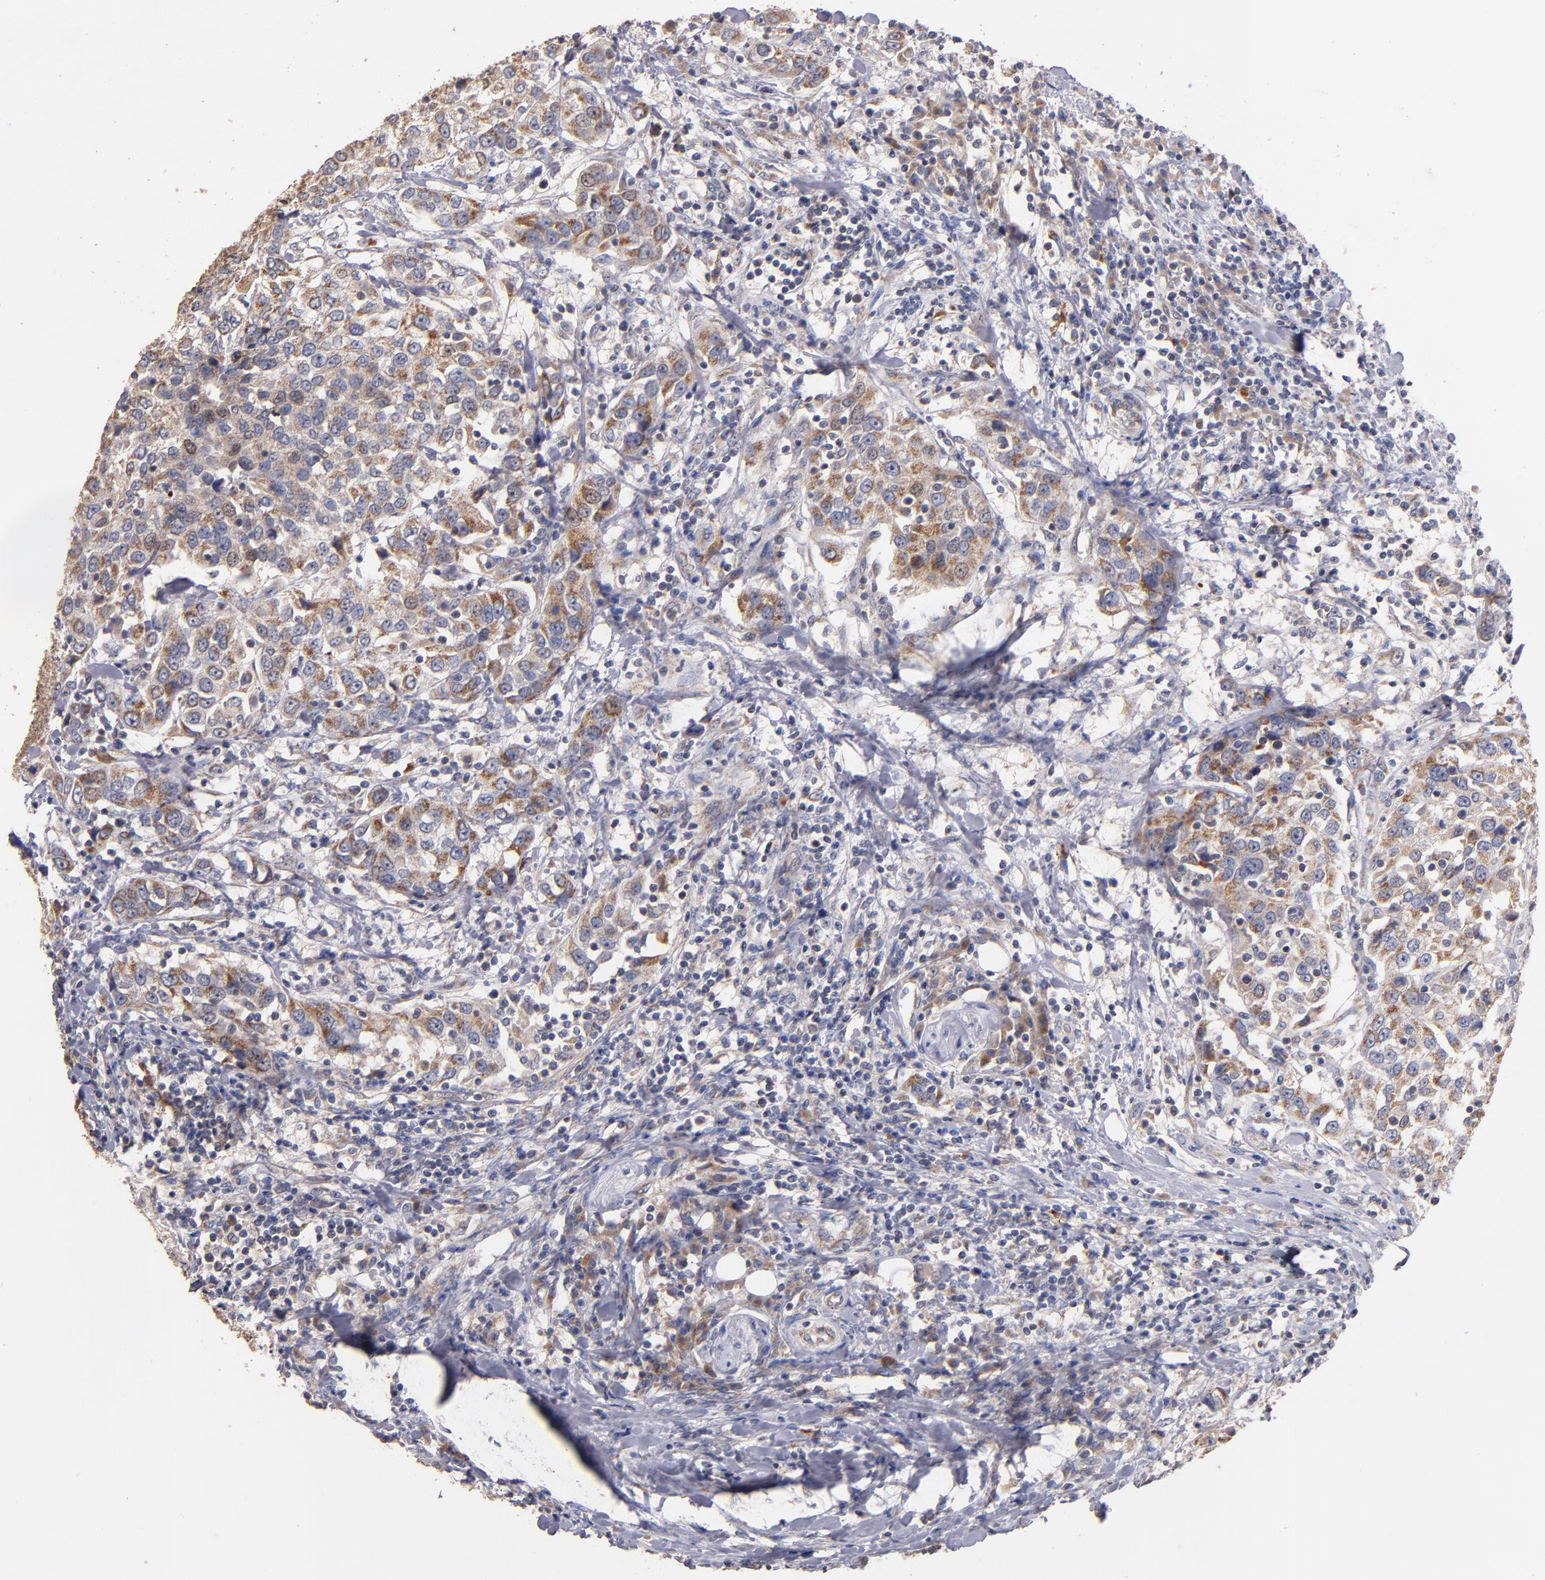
{"staining": {"intensity": "weak", "quantity": ">75%", "location": "cytoplasmic/membranous"}, "tissue": "urothelial cancer", "cell_type": "Tumor cells", "image_type": "cancer", "snomed": [{"axis": "morphology", "description": "Urothelial carcinoma, High grade"}, {"axis": "topography", "description": "Urinary bladder"}], "caption": "Urothelial carcinoma (high-grade) tissue displays weak cytoplasmic/membranous expression in approximately >75% of tumor cells (DAB (3,3'-diaminobenzidine) = brown stain, brightfield microscopy at high magnification).", "gene": "DIABLO", "patient": {"sex": "female", "age": 80}}